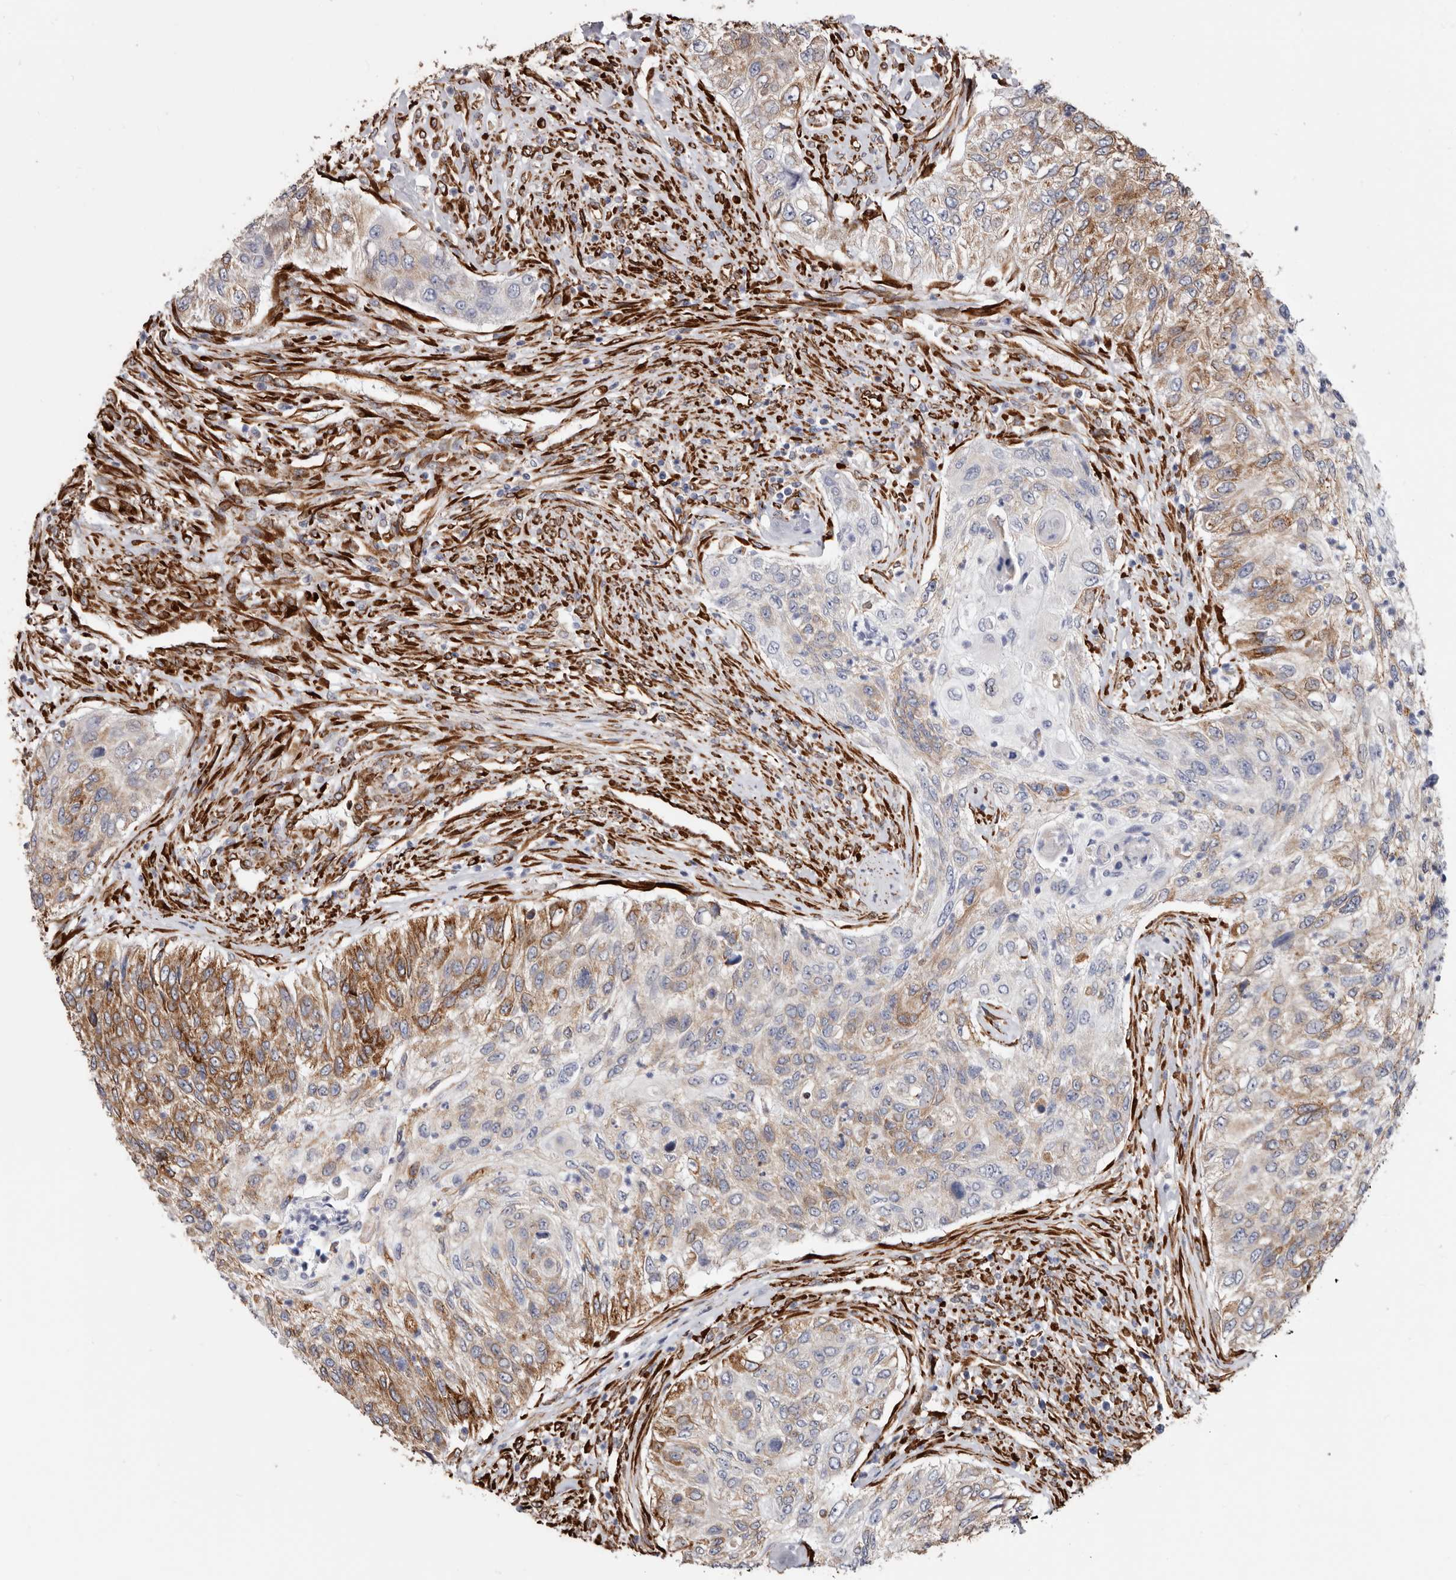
{"staining": {"intensity": "moderate", "quantity": "25%-75%", "location": "cytoplasmic/membranous"}, "tissue": "urothelial cancer", "cell_type": "Tumor cells", "image_type": "cancer", "snomed": [{"axis": "morphology", "description": "Urothelial carcinoma, High grade"}, {"axis": "topography", "description": "Urinary bladder"}], "caption": "Tumor cells exhibit medium levels of moderate cytoplasmic/membranous positivity in approximately 25%-75% of cells in urothelial cancer. (DAB IHC, brown staining for protein, blue staining for nuclei).", "gene": "SEMA3E", "patient": {"sex": "female", "age": 60}}